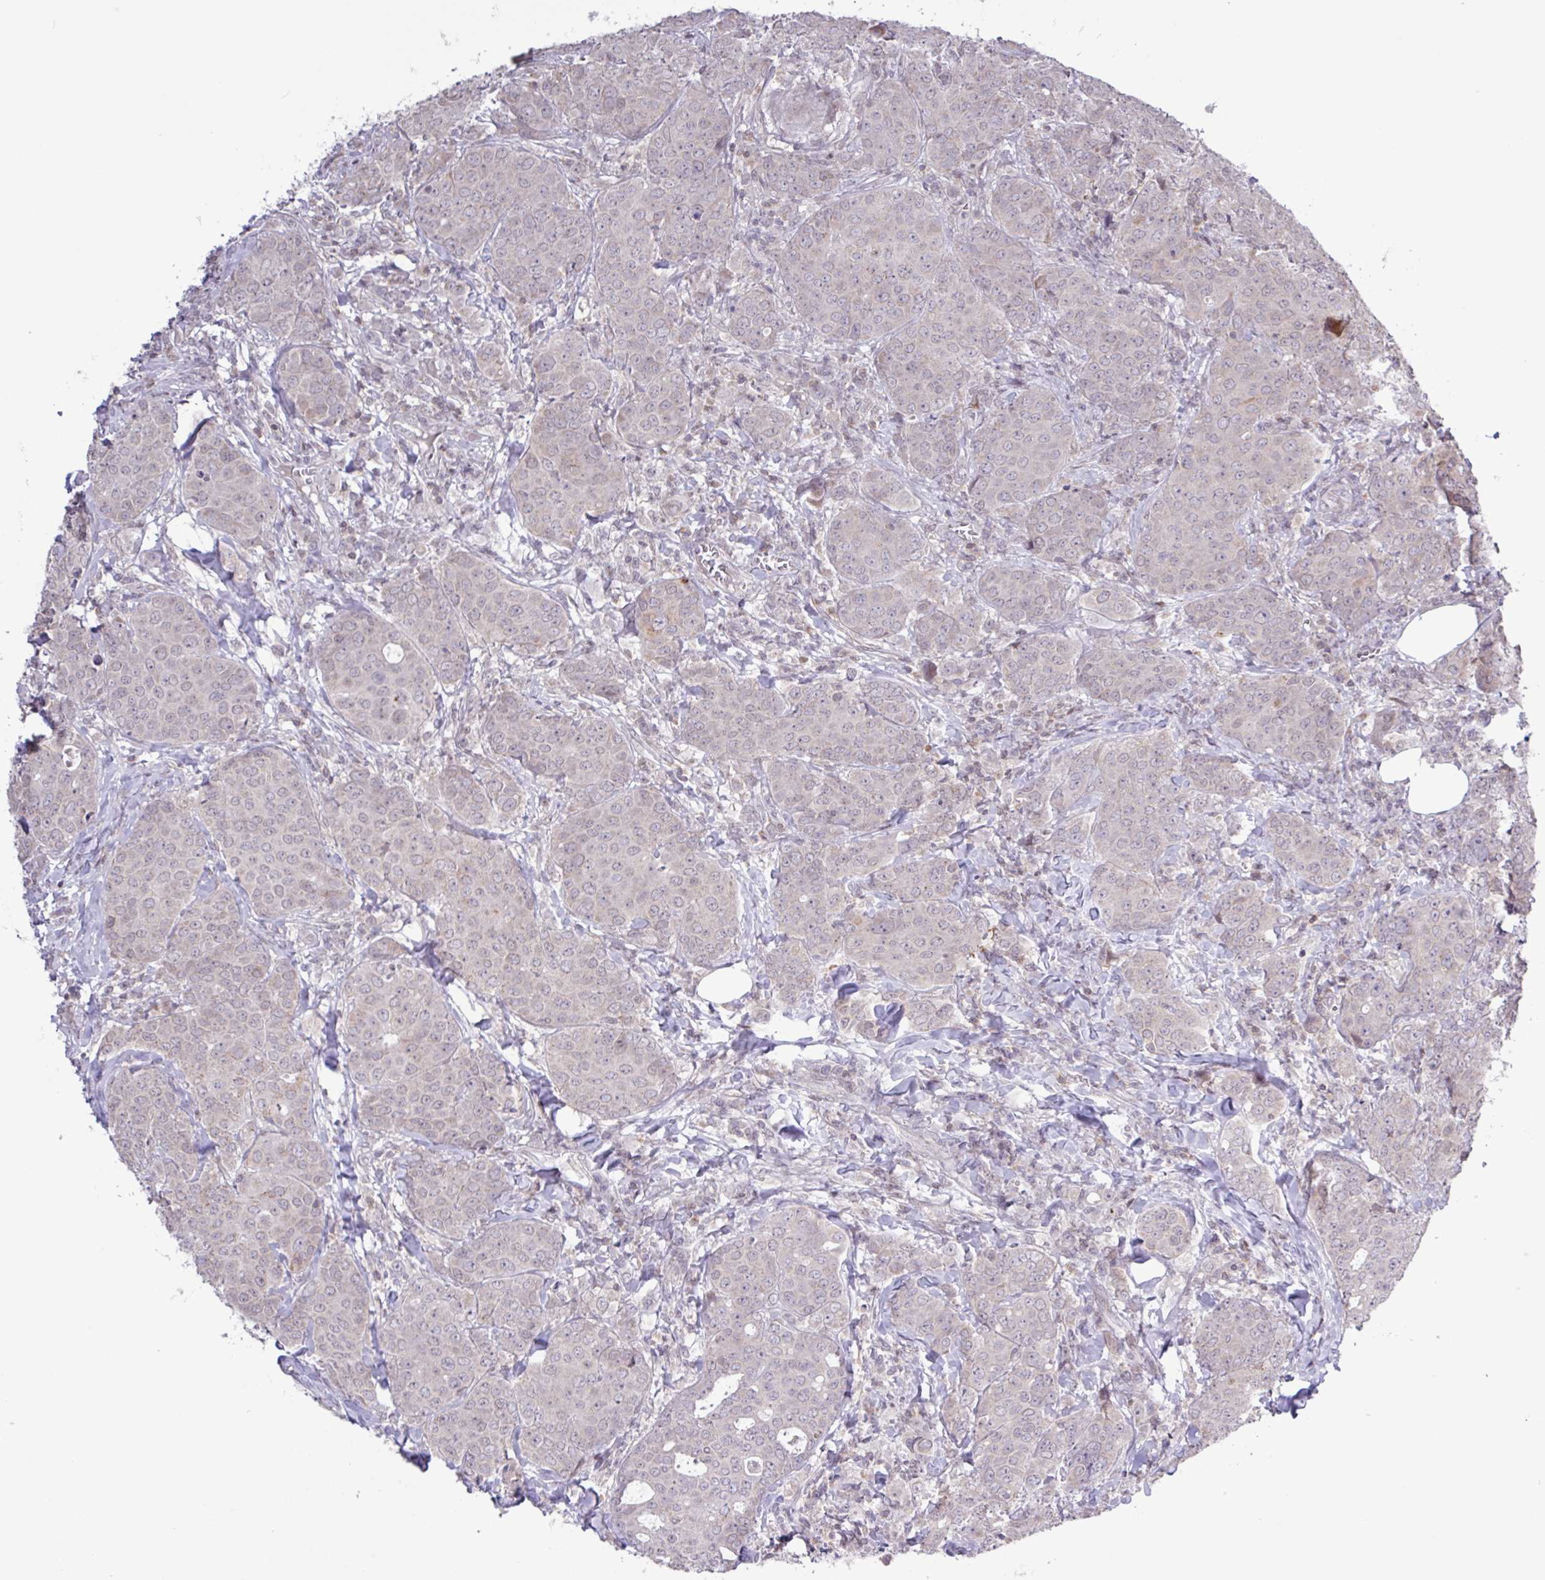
{"staining": {"intensity": "negative", "quantity": "none", "location": "none"}, "tissue": "breast cancer", "cell_type": "Tumor cells", "image_type": "cancer", "snomed": [{"axis": "morphology", "description": "Duct carcinoma"}, {"axis": "topography", "description": "Breast"}], "caption": "A photomicrograph of breast cancer (infiltrating ductal carcinoma) stained for a protein shows no brown staining in tumor cells.", "gene": "RTL3", "patient": {"sex": "female", "age": 43}}